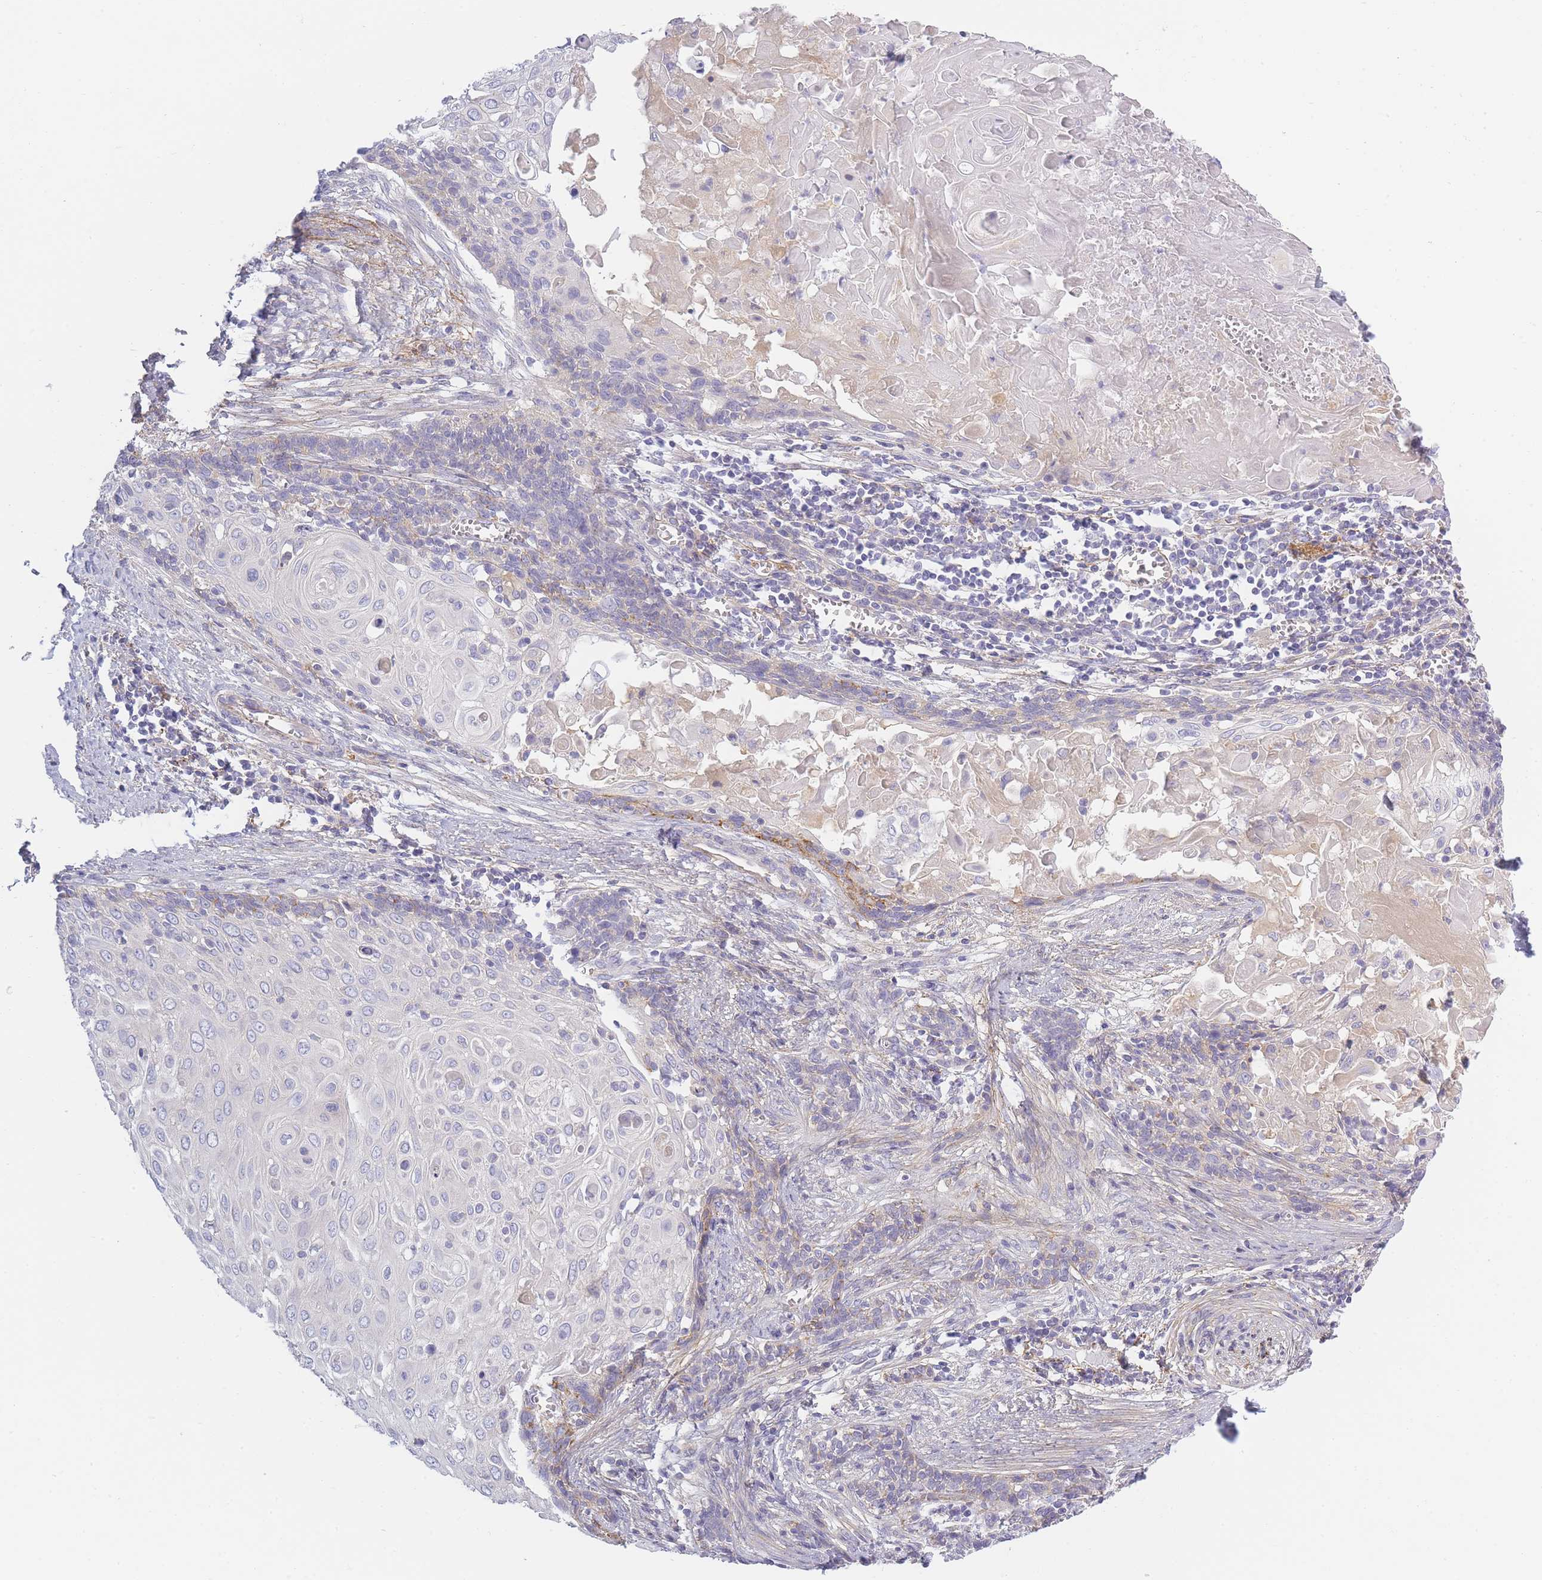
{"staining": {"intensity": "negative", "quantity": "none", "location": "none"}, "tissue": "cervical cancer", "cell_type": "Tumor cells", "image_type": "cancer", "snomed": [{"axis": "morphology", "description": "Squamous cell carcinoma, NOS"}, {"axis": "topography", "description": "Cervix"}], "caption": "Squamous cell carcinoma (cervical) was stained to show a protein in brown. There is no significant positivity in tumor cells. Nuclei are stained in blue.", "gene": "AP3M2", "patient": {"sex": "female", "age": 39}}